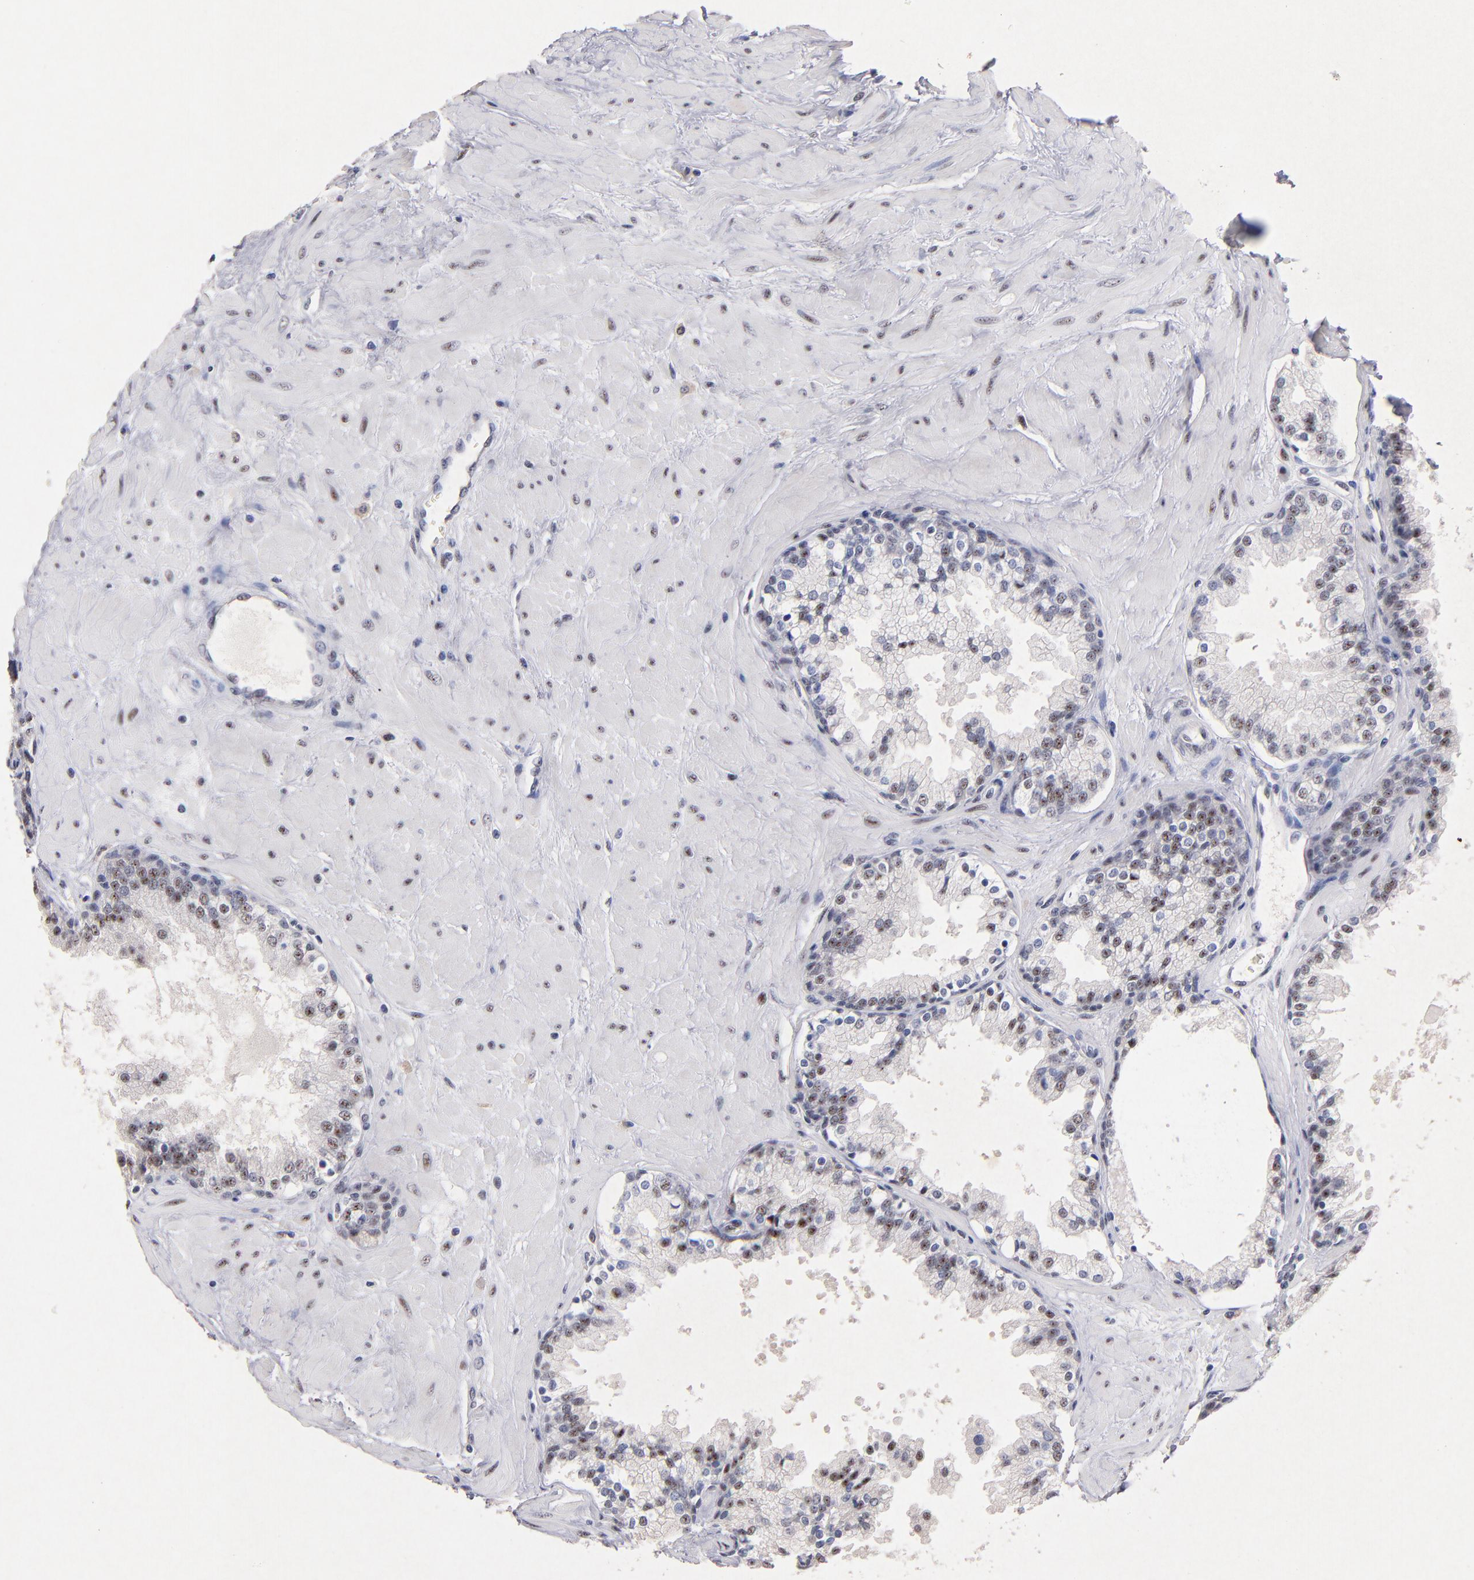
{"staining": {"intensity": "moderate", "quantity": "25%-75%", "location": "nuclear"}, "tissue": "prostate", "cell_type": "Glandular cells", "image_type": "normal", "snomed": [{"axis": "morphology", "description": "Normal tissue, NOS"}, {"axis": "topography", "description": "Prostate"}], "caption": "Protein expression analysis of normal prostate reveals moderate nuclear positivity in about 25%-75% of glandular cells.", "gene": "RAF1", "patient": {"sex": "male", "age": 51}}